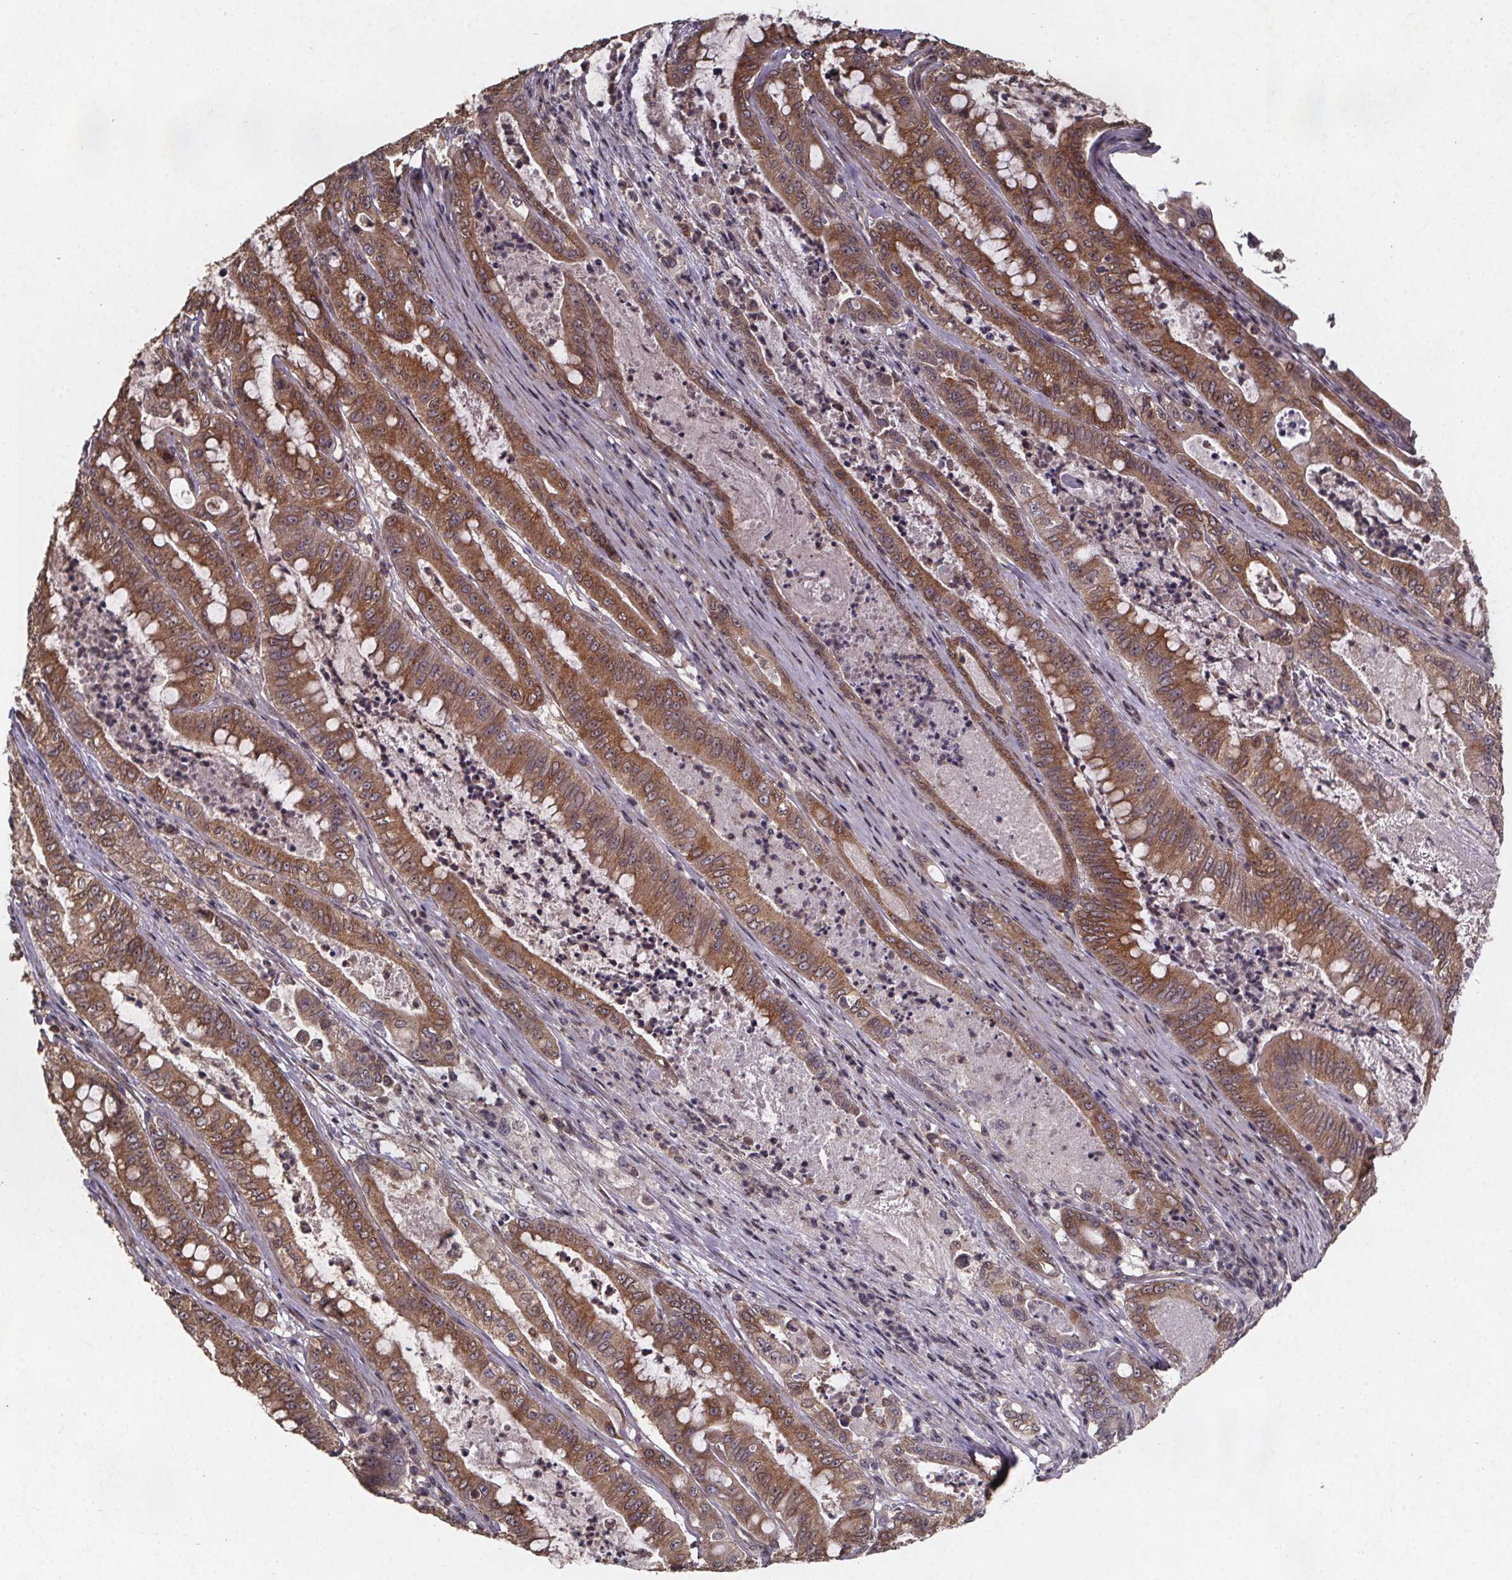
{"staining": {"intensity": "moderate", "quantity": ">75%", "location": "cytoplasmic/membranous"}, "tissue": "pancreatic cancer", "cell_type": "Tumor cells", "image_type": "cancer", "snomed": [{"axis": "morphology", "description": "Adenocarcinoma, NOS"}, {"axis": "topography", "description": "Pancreas"}], "caption": "Human adenocarcinoma (pancreatic) stained with a brown dye exhibits moderate cytoplasmic/membranous positive positivity in approximately >75% of tumor cells.", "gene": "PIERCE2", "patient": {"sex": "male", "age": 71}}